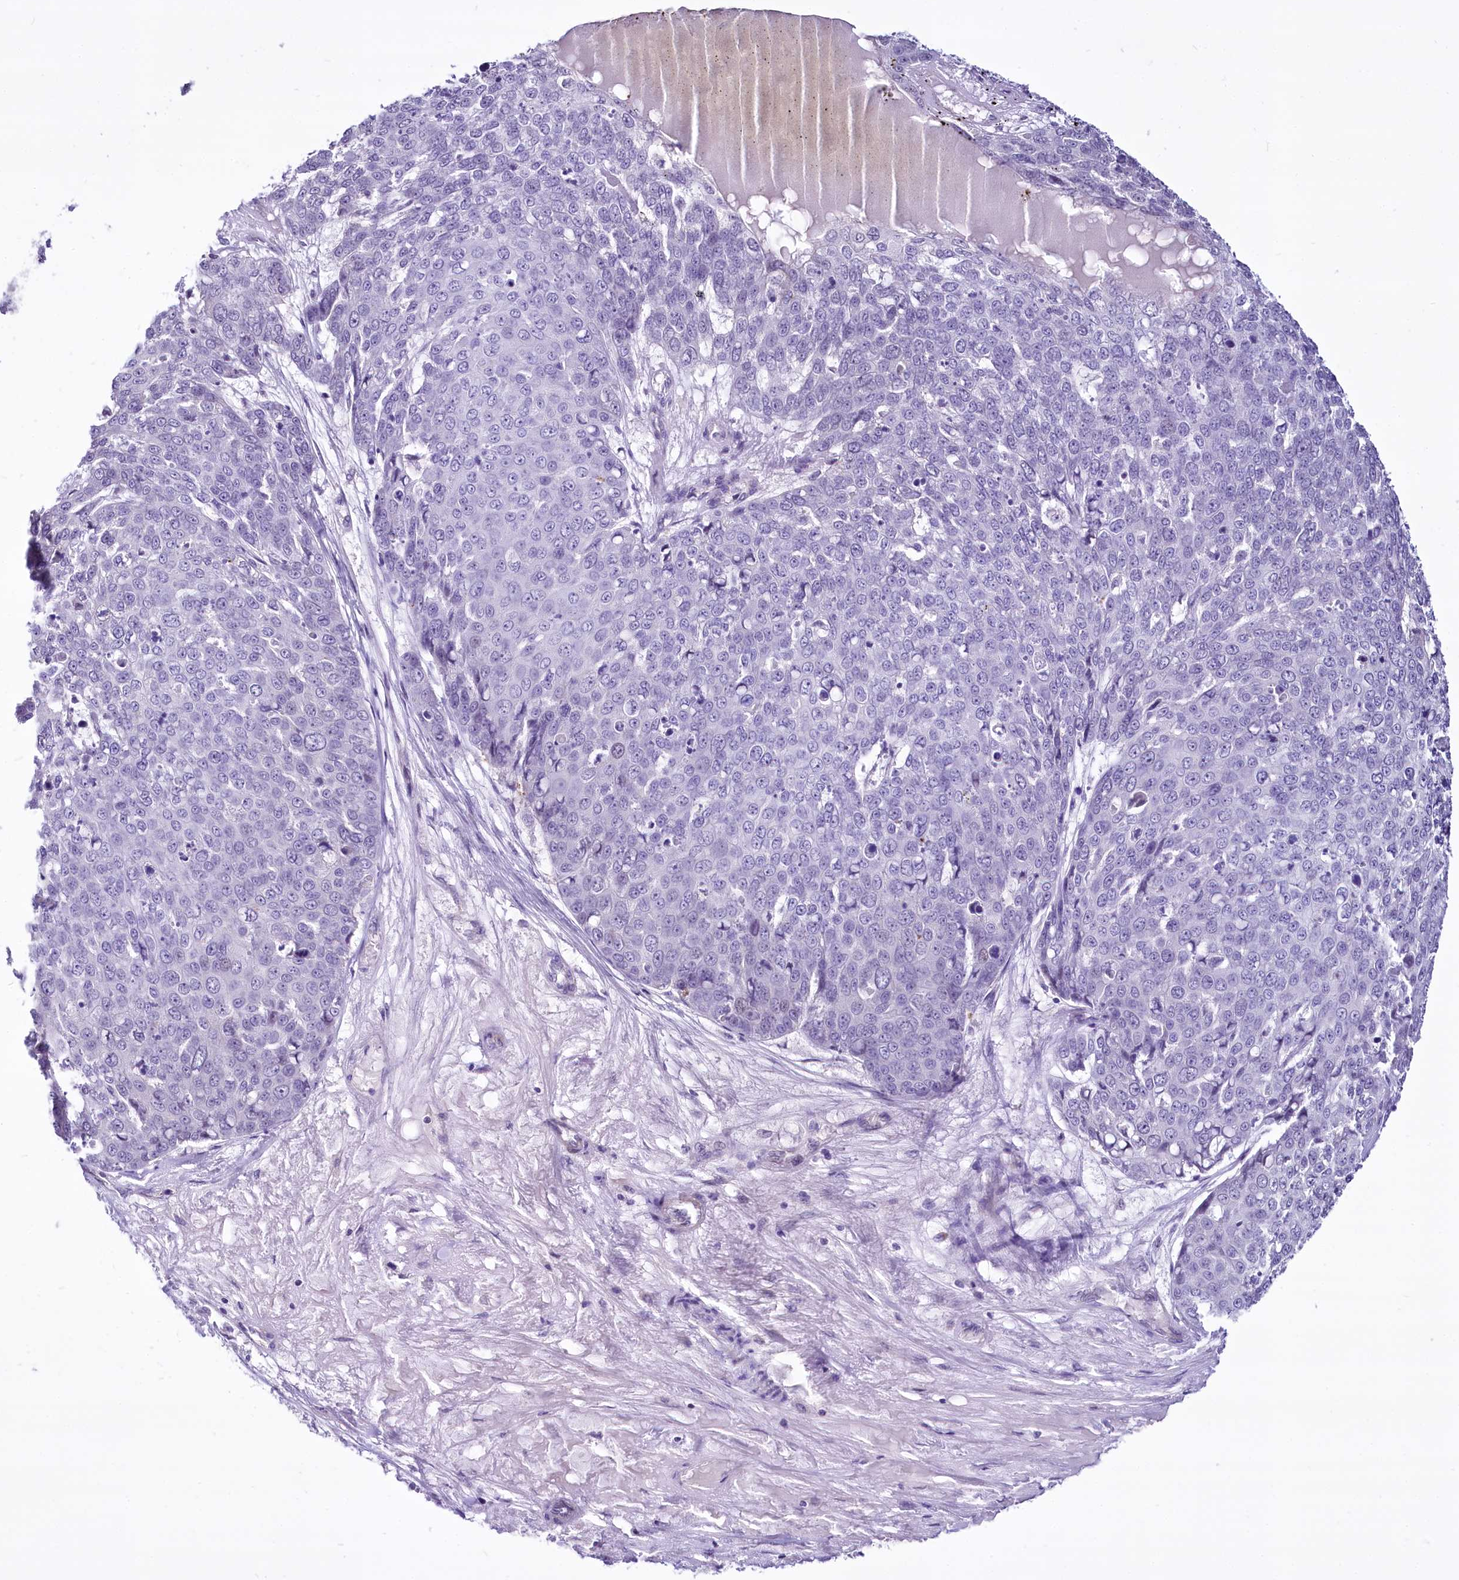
{"staining": {"intensity": "negative", "quantity": "none", "location": "none"}, "tissue": "skin cancer", "cell_type": "Tumor cells", "image_type": "cancer", "snomed": [{"axis": "morphology", "description": "Squamous cell carcinoma, NOS"}, {"axis": "topography", "description": "Skin"}], "caption": "High magnification brightfield microscopy of squamous cell carcinoma (skin) stained with DAB (brown) and counterstained with hematoxylin (blue): tumor cells show no significant expression.", "gene": "BANK1", "patient": {"sex": "male", "age": 71}}